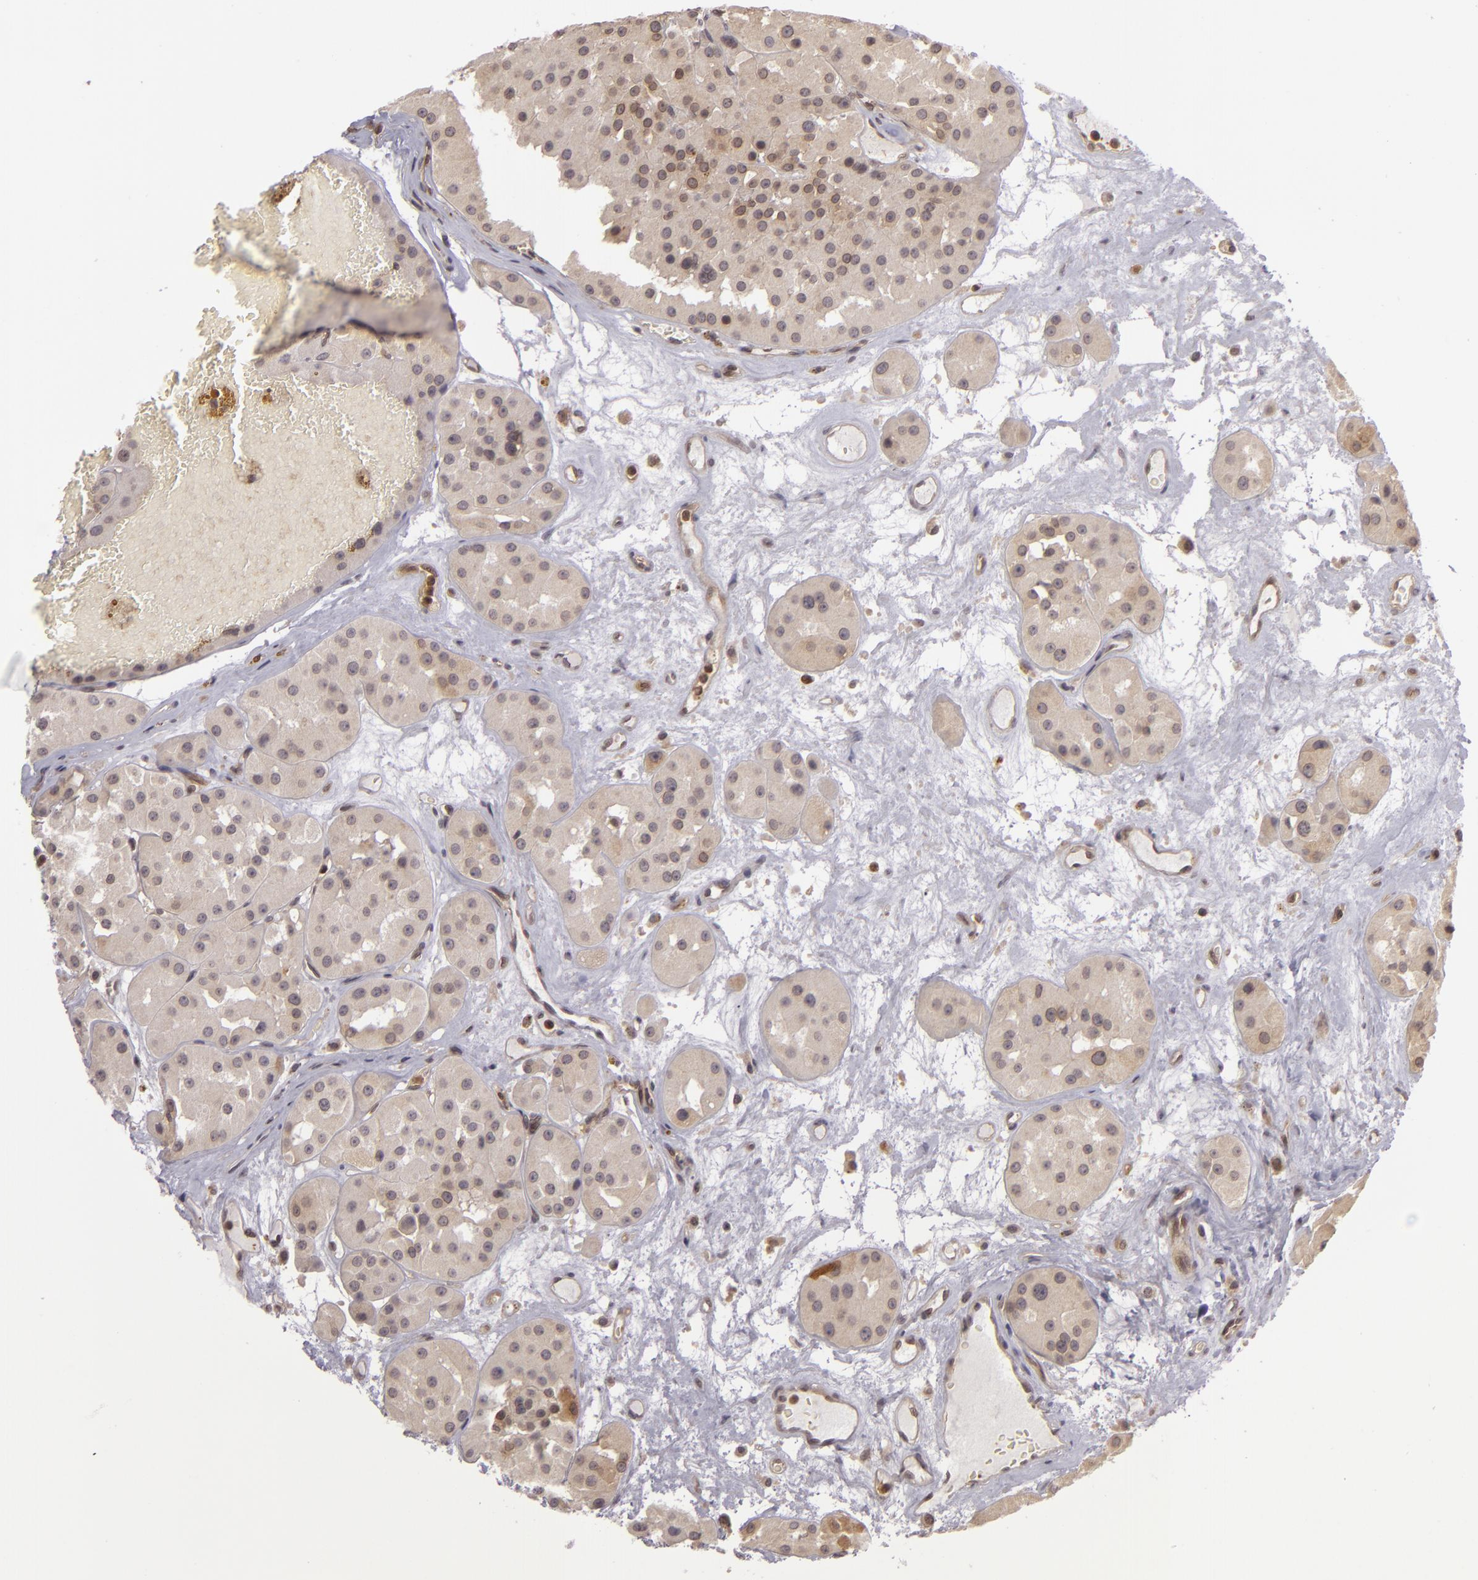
{"staining": {"intensity": "weak", "quantity": "25%-75%", "location": "cytoplasmic/membranous"}, "tissue": "renal cancer", "cell_type": "Tumor cells", "image_type": "cancer", "snomed": [{"axis": "morphology", "description": "Adenocarcinoma, uncertain malignant potential"}, {"axis": "topography", "description": "Kidney"}], "caption": "Brown immunohistochemical staining in renal cancer displays weak cytoplasmic/membranous positivity in approximately 25%-75% of tumor cells. (DAB (3,3'-diaminobenzidine) IHC with brightfield microscopy, high magnification).", "gene": "ZBTB33", "patient": {"sex": "male", "age": 63}}